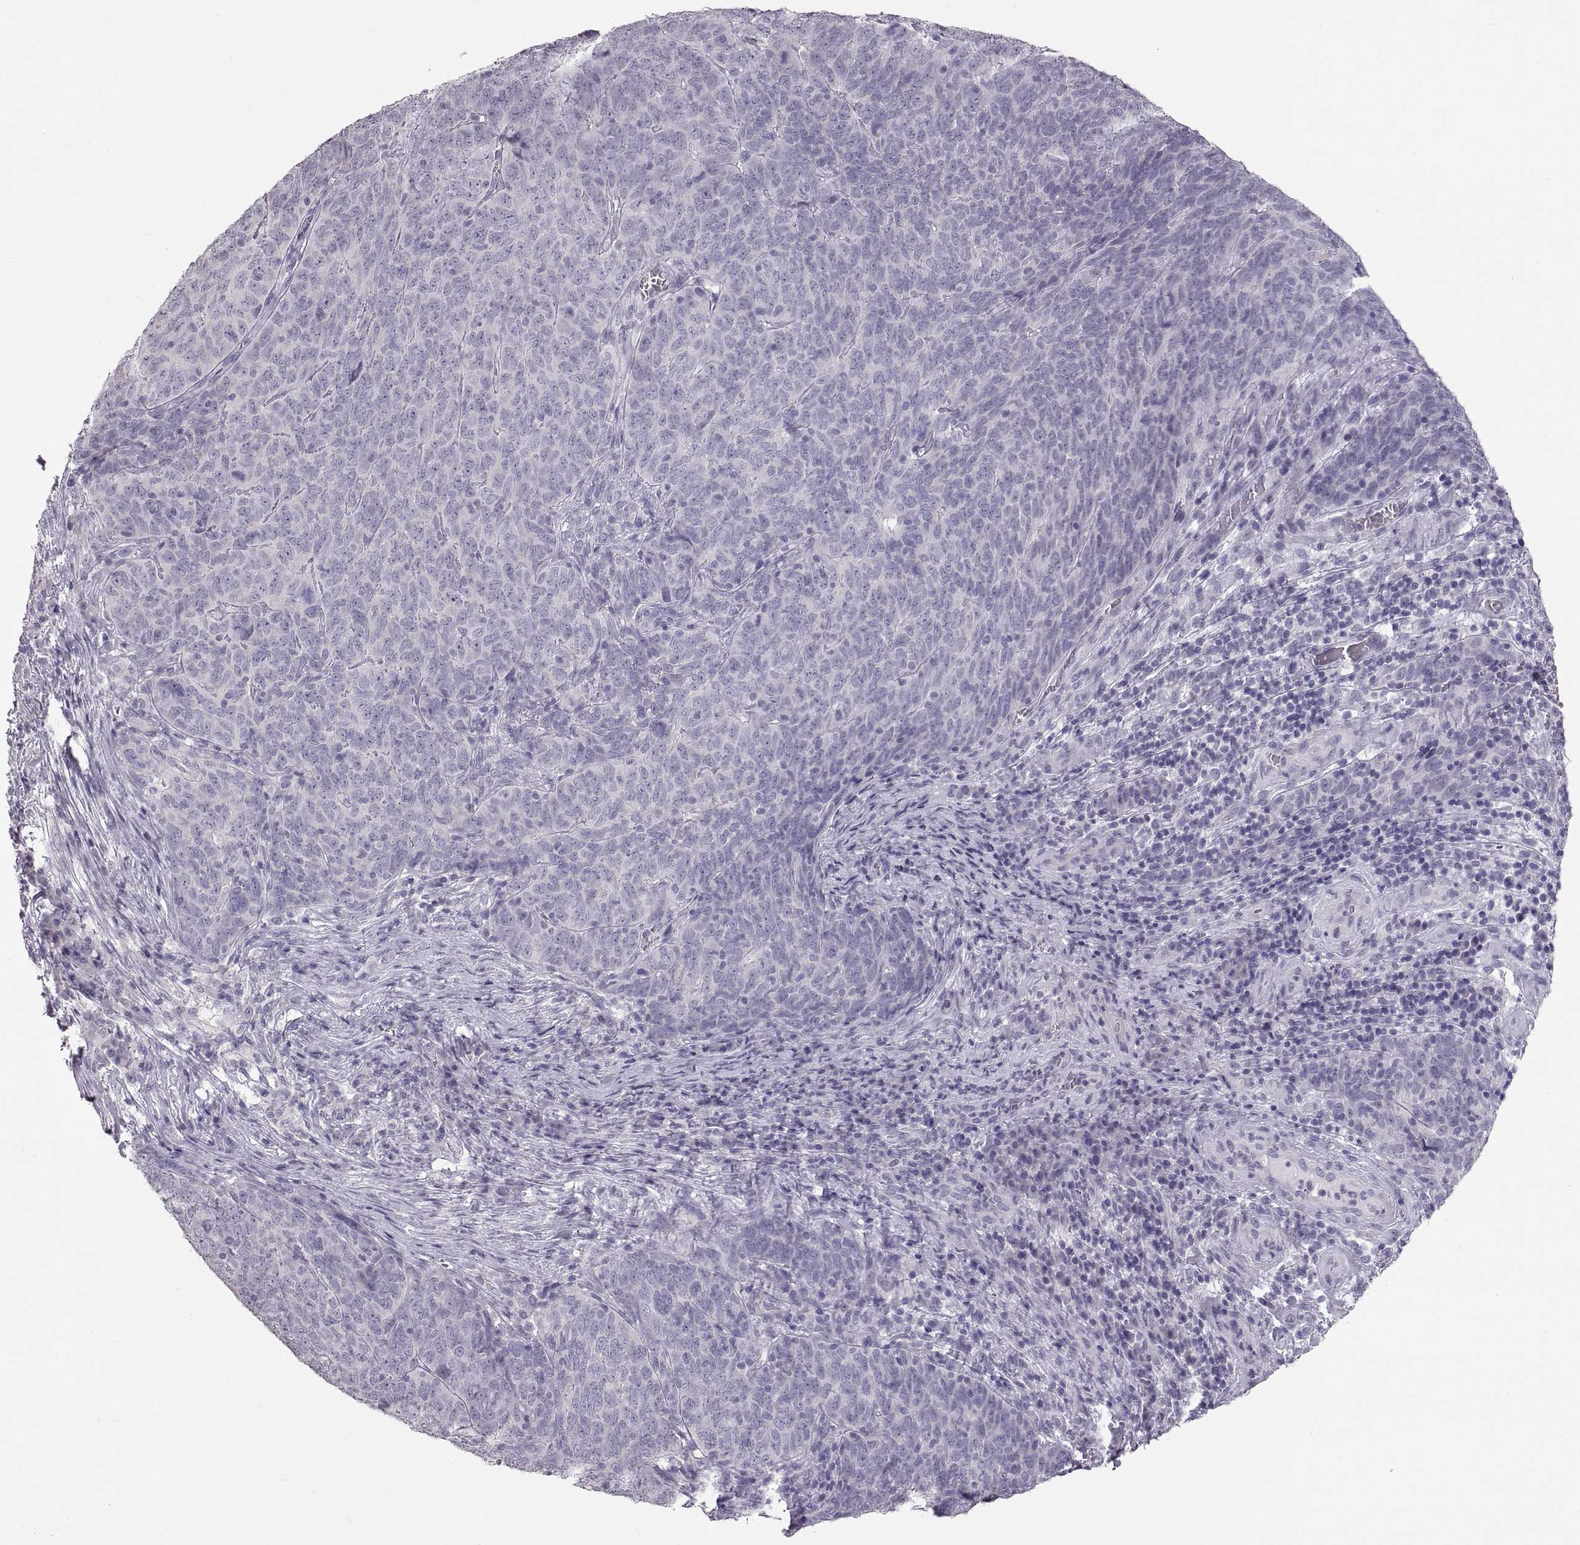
{"staining": {"intensity": "negative", "quantity": "none", "location": "none"}, "tissue": "skin cancer", "cell_type": "Tumor cells", "image_type": "cancer", "snomed": [{"axis": "morphology", "description": "Squamous cell carcinoma, NOS"}, {"axis": "topography", "description": "Skin"}, {"axis": "topography", "description": "Anal"}], "caption": "There is no significant positivity in tumor cells of skin squamous cell carcinoma.", "gene": "WBP2NL", "patient": {"sex": "female", "age": 51}}